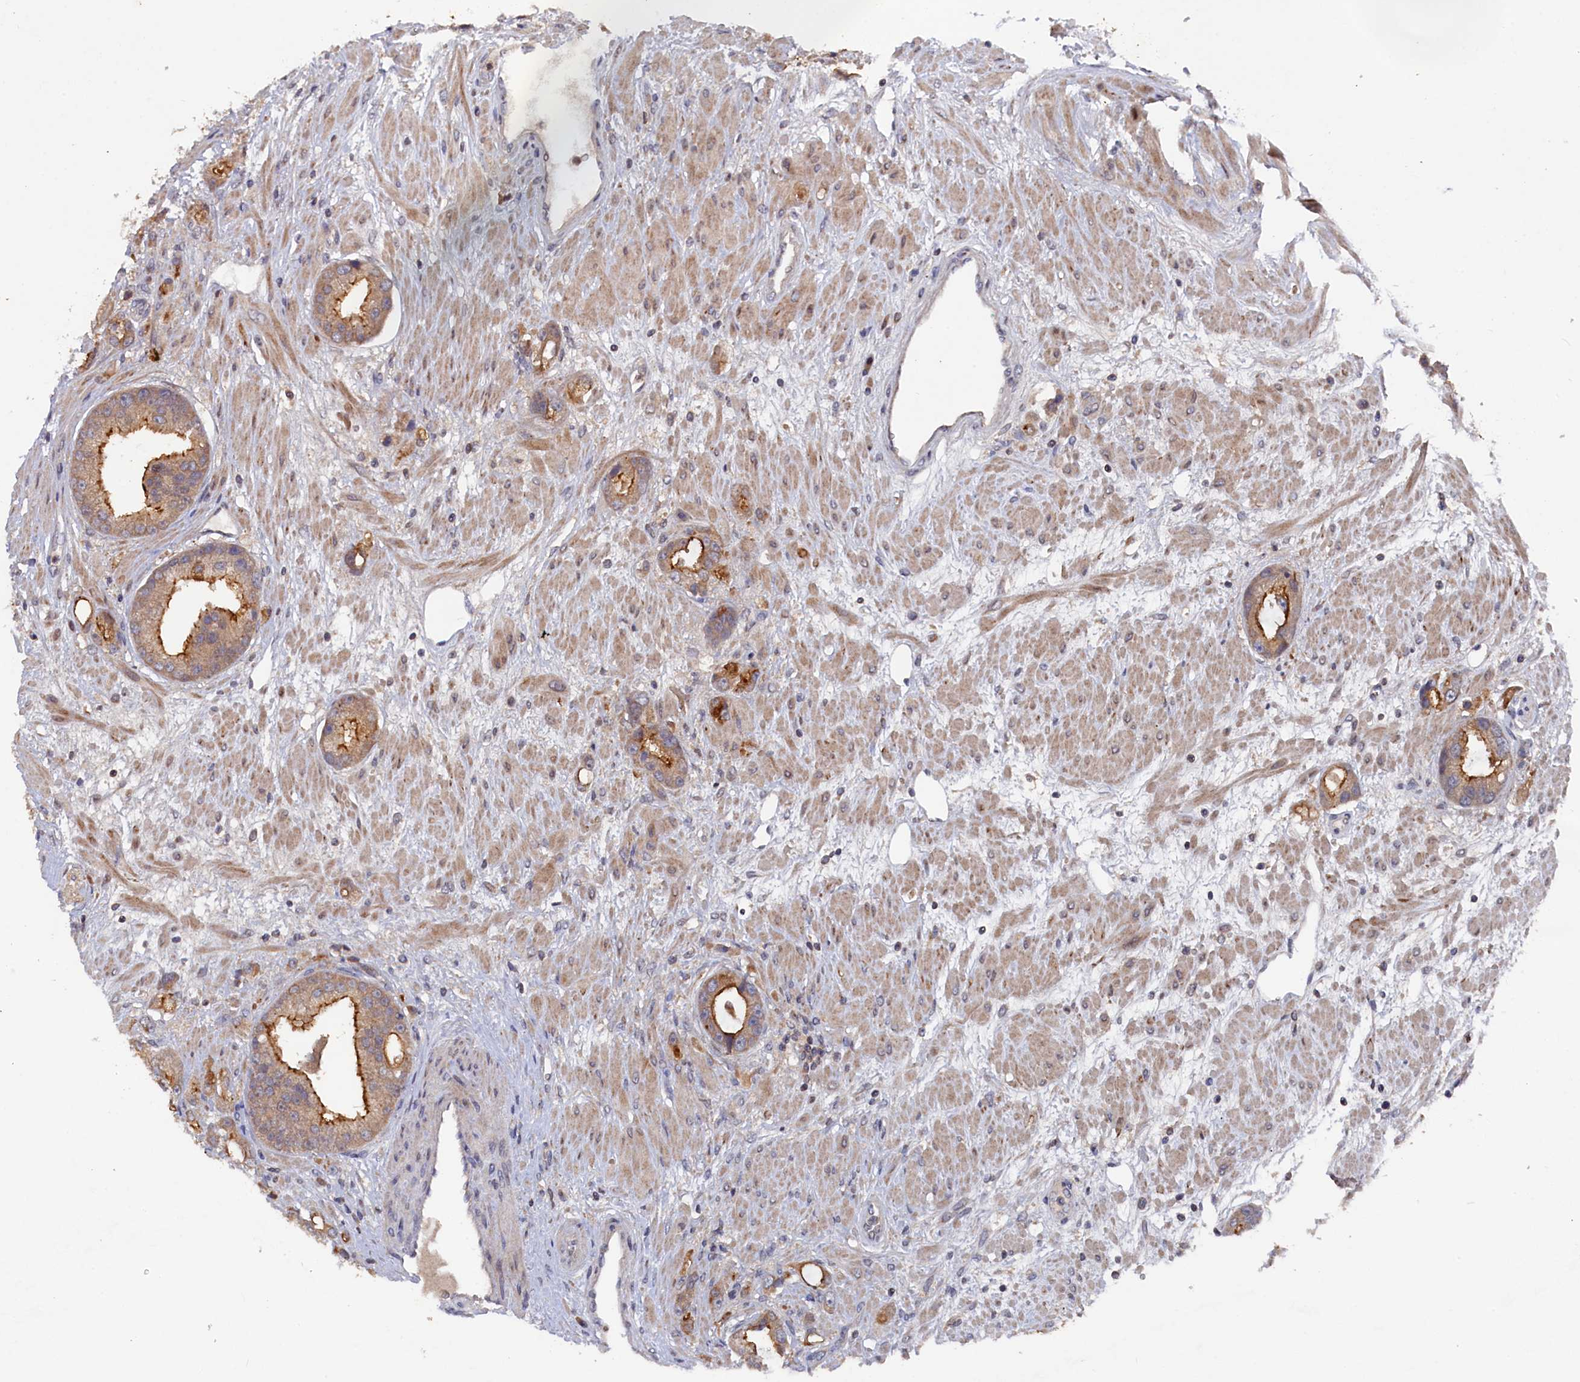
{"staining": {"intensity": "moderate", "quantity": ">75%", "location": "cytoplasmic/membranous"}, "tissue": "prostate cancer", "cell_type": "Tumor cells", "image_type": "cancer", "snomed": [{"axis": "morphology", "description": "Adenocarcinoma, Low grade"}, {"axis": "topography", "description": "Prostate"}], "caption": "Human prostate cancer (low-grade adenocarcinoma) stained with a protein marker exhibits moderate staining in tumor cells.", "gene": "TMC5", "patient": {"sex": "male", "age": 67}}